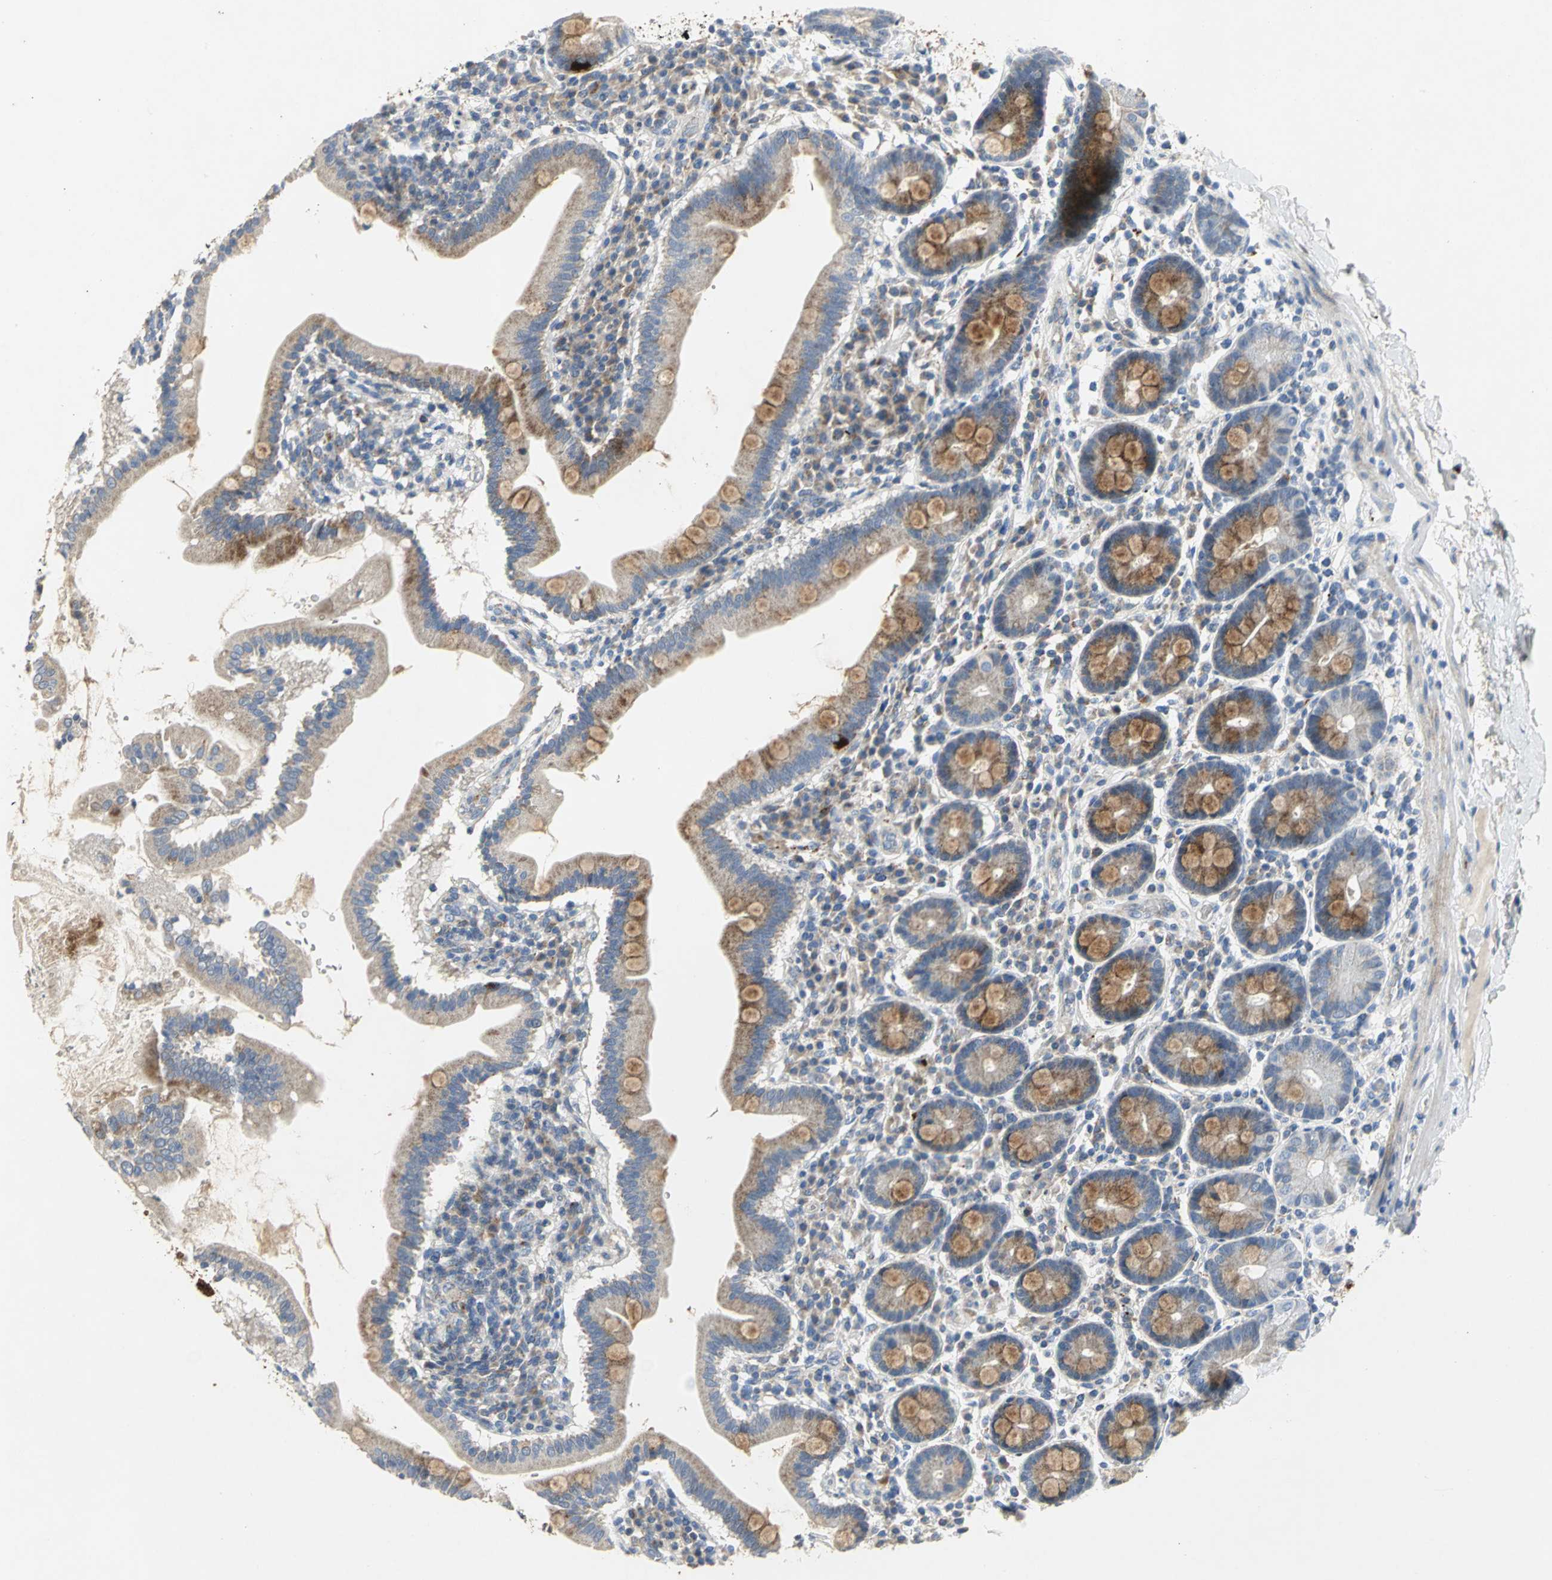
{"staining": {"intensity": "moderate", "quantity": ">75%", "location": "cytoplasmic/membranous"}, "tissue": "duodenum", "cell_type": "Glandular cells", "image_type": "normal", "snomed": [{"axis": "morphology", "description": "Normal tissue, NOS"}, {"axis": "topography", "description": "Duodenum"}], "caption": "This is an image of immunohistochemistry staining of normal duodenum, which shows moderate expression in the cytoplasmic/membranous of glandular cells.", "gene": "SPPL2B", "patient": {"sex": "male", "age": 50}}